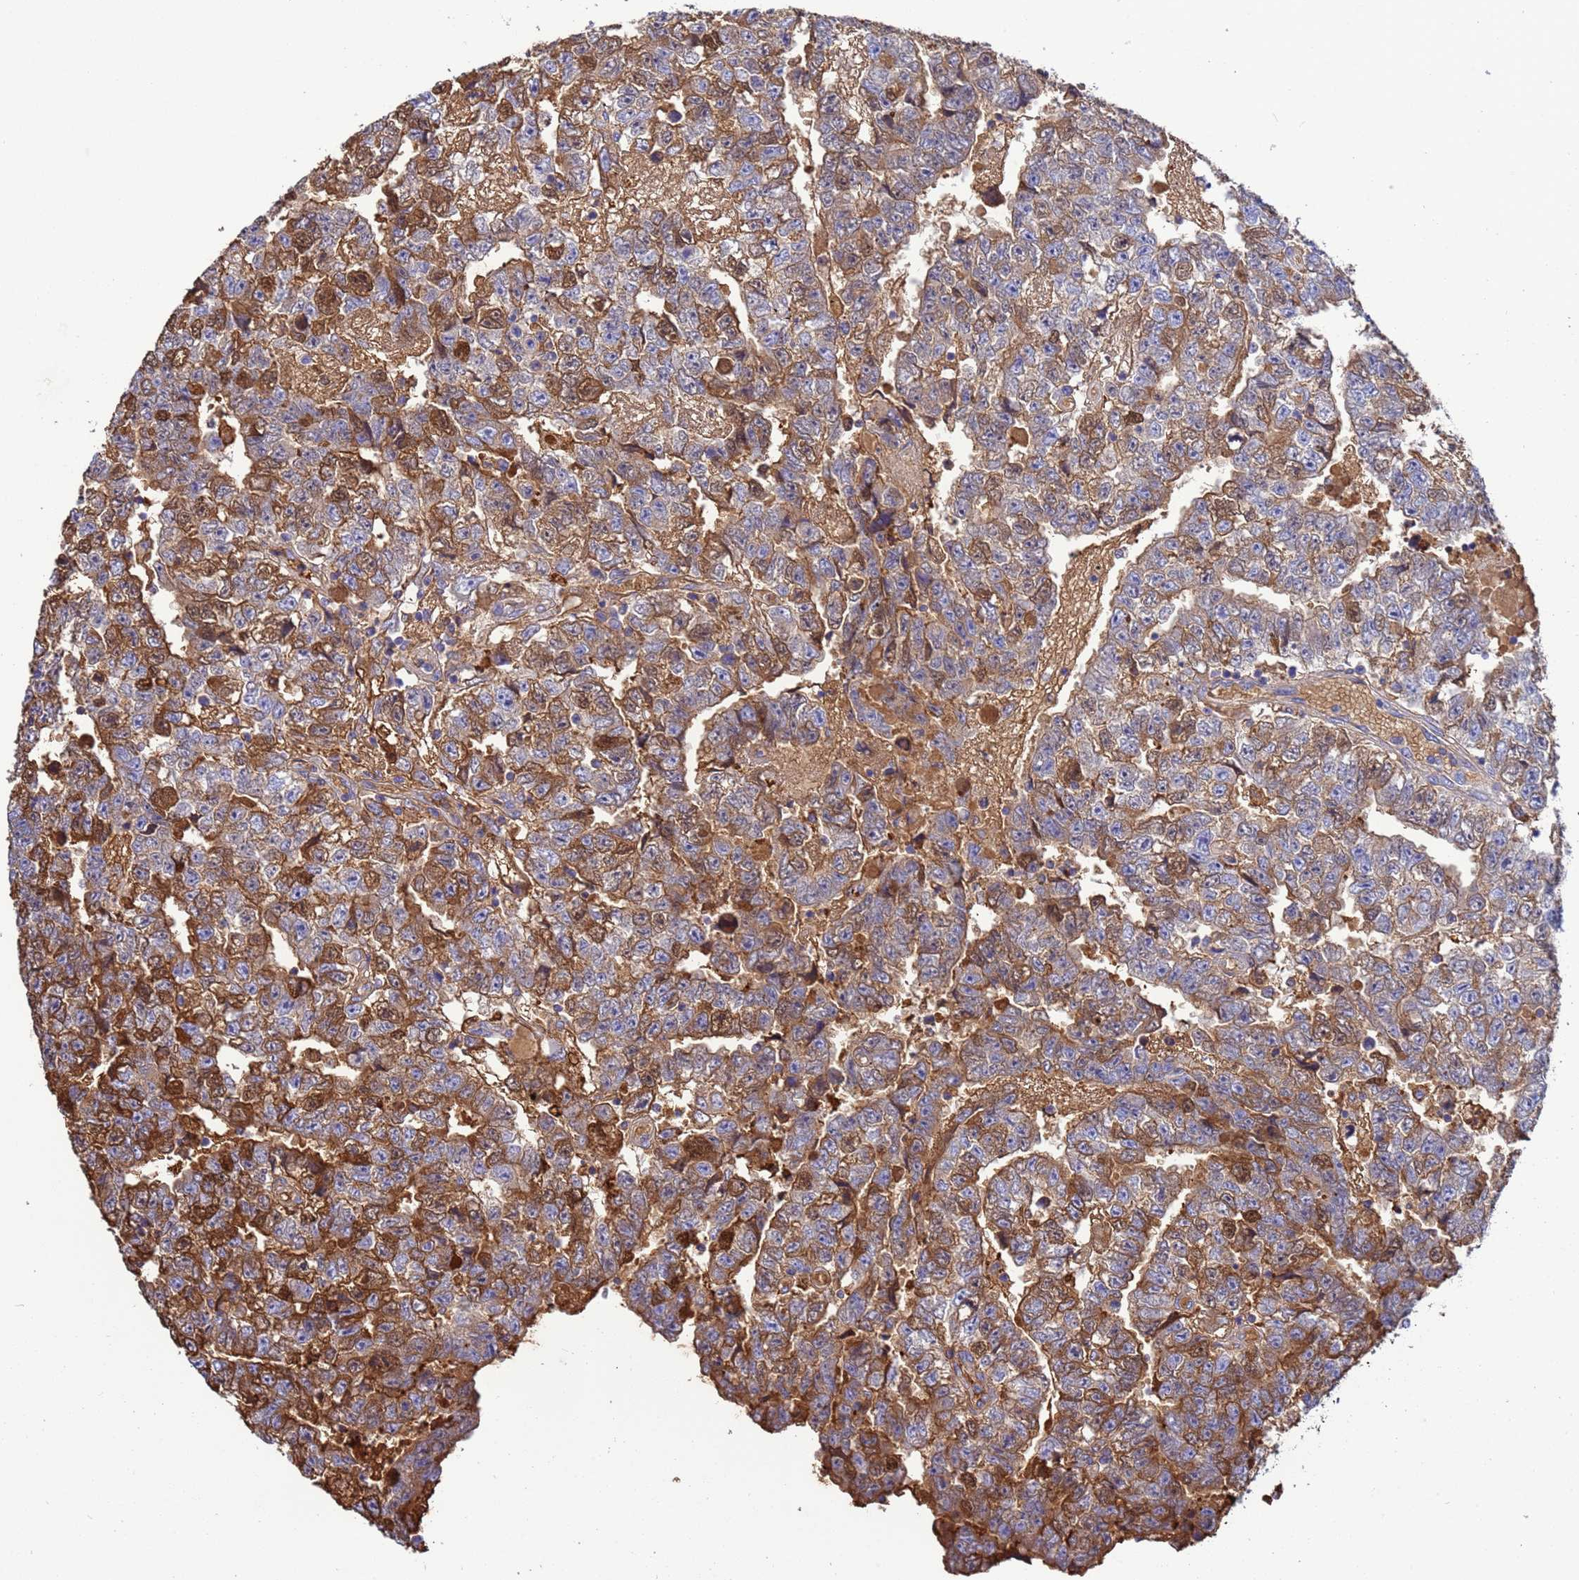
{"staining": {"intensity": "moderate", "quantity": ">75%", "location": "cytoplasmic/membranous,nuclear"}, "tissue": "testis cancer", "cell_type": "Tumor cells", "image_type": "cancer", "snomed": [{"axis": "morphology", "description": "Carcinoma, Embryonal, NOS"}, {"axis": "topography", "description": "Testis"}], "caption": "Immunohistochemistry (IHC) staining of embryonal carcinoma (testis), which exhibits medium levels of moderate cytoplasmic/membranous and nuclear staining in approximately >75% of tumor cells indicating moderate cytoplasmic/membranous and nuclear protein positivity. The staining was performed using DAB (3,3'-diaminobenzidine) (brown) for protein detection and nuclei were counterstained in hematoxylin (blue).", "gene": "H1-7", "patient": {"sex": "male", "age": 25}}